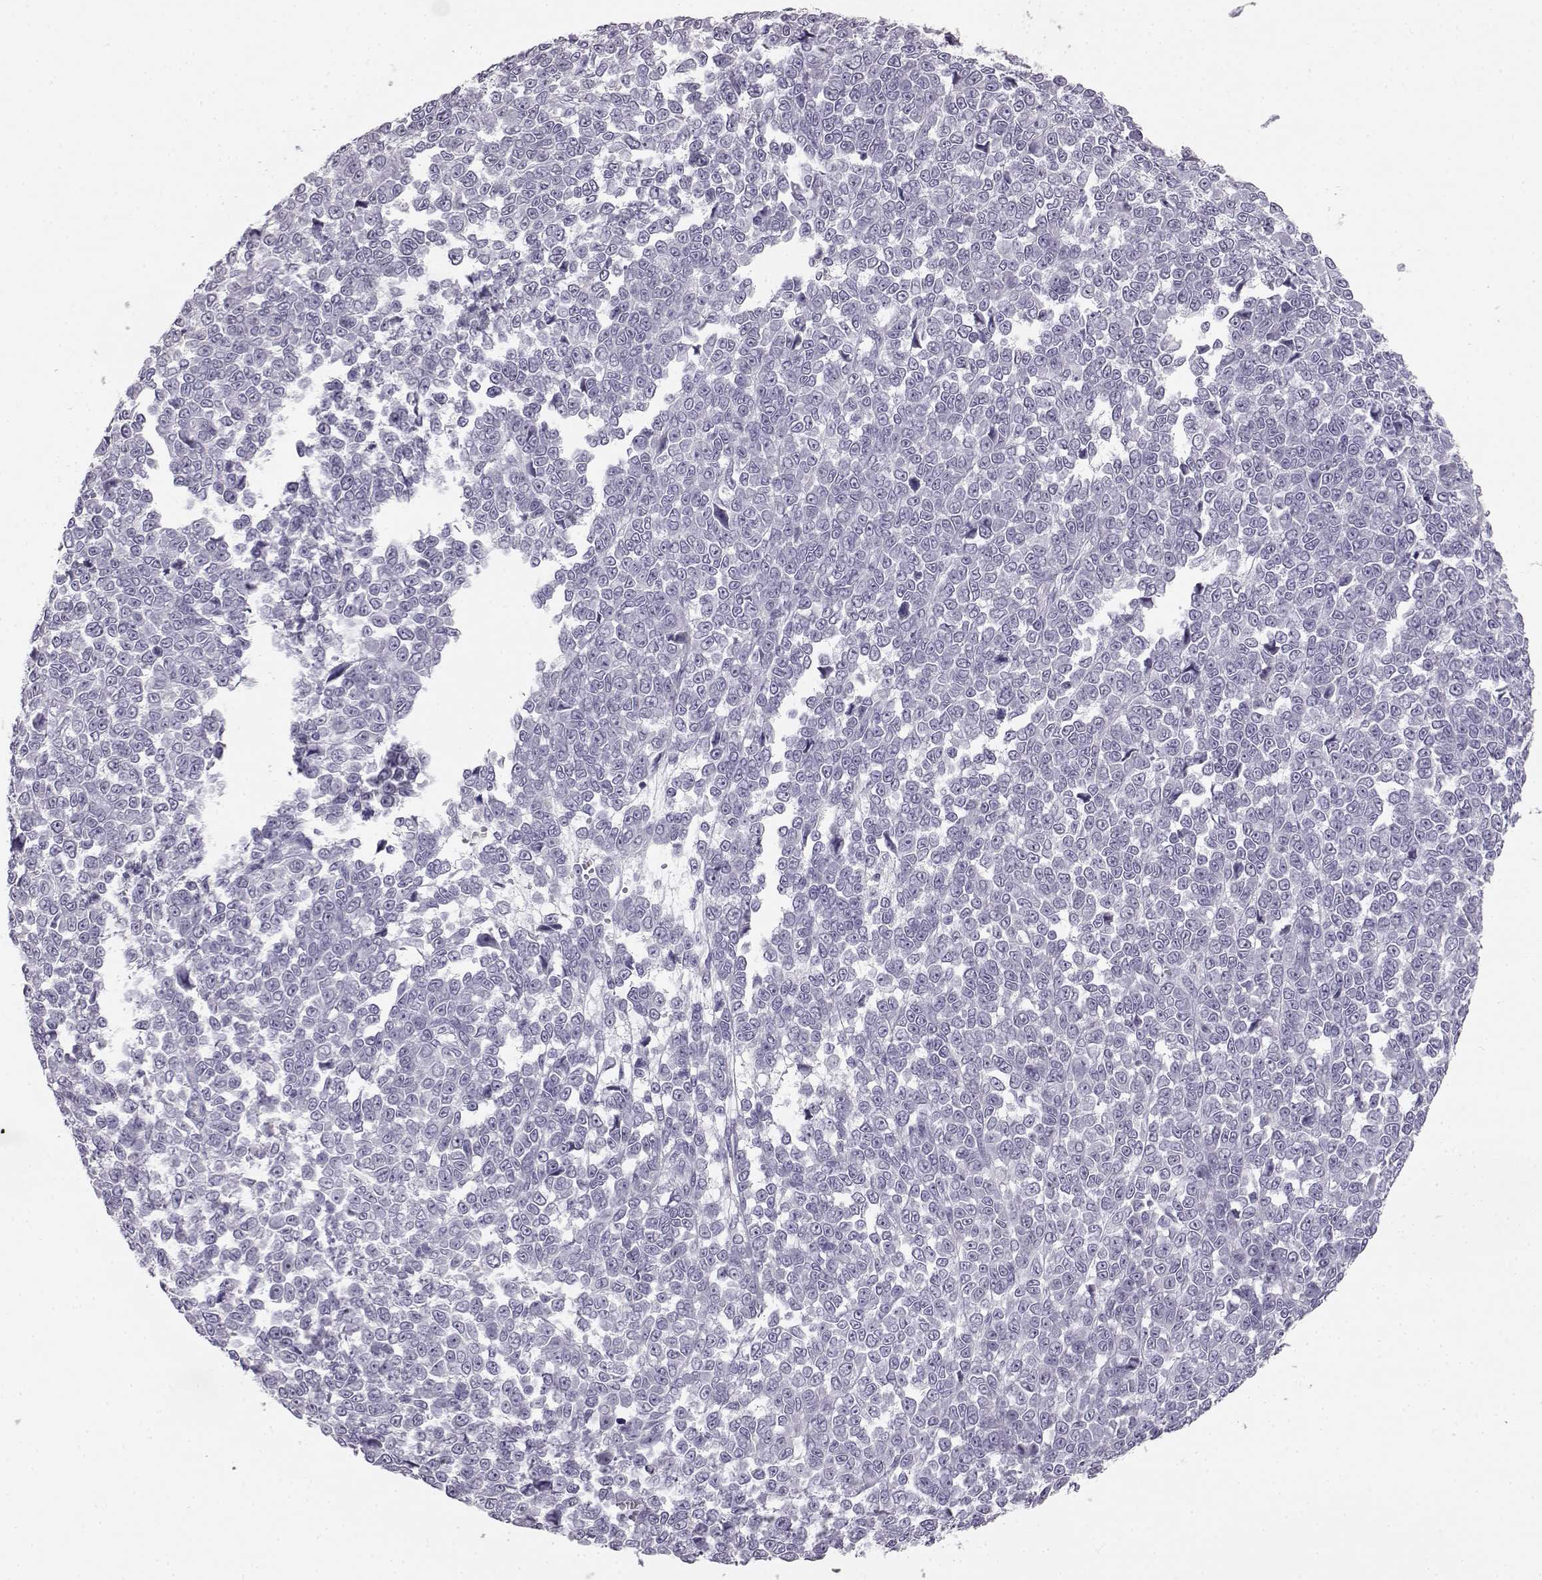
{"staining": {"intensity": "negative", "quantity": "none", "location": "none"}, "tissue": "melanoma", "cell_type": "Tumor cells", "image_type": "cancer", "snomed": [{"axis": "morphology", "description": "Malignant melanoma, NOS"}, {"axis": "topography", "description": "Skin"}], "caption": "A micrograph of human malignant melanoma is negative for staining in tumor cells.", "gene": "BFSP2", "patient": {"sex": "female", "age": 95}}